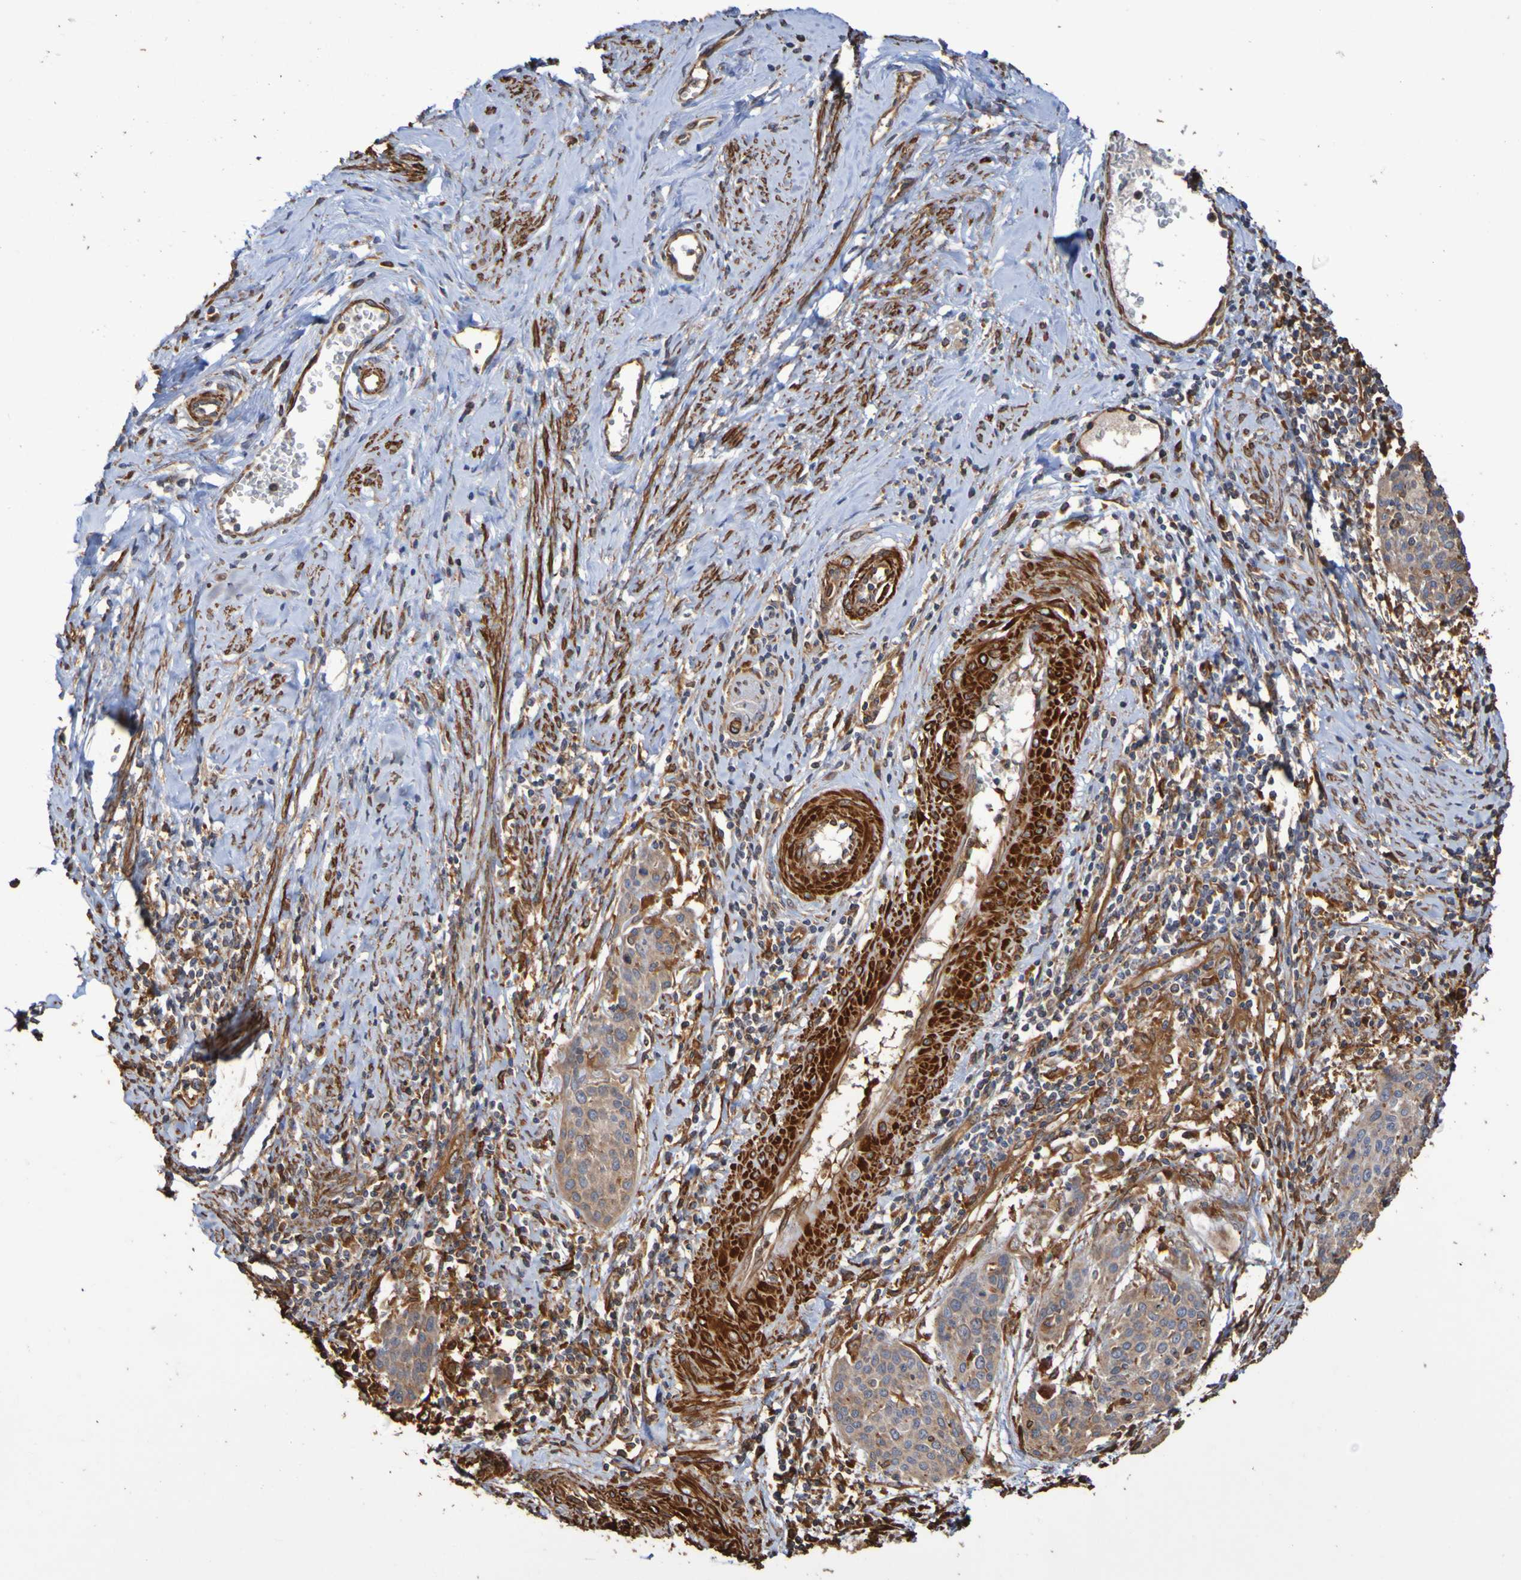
{"staining": {"intensity": "weak", "quantity": ">75%", "location": "cytoplasmic/membranous"}, "tissue": "cervical cancer", "cell_type": "Tumor cells", "image_type": "cancer", "snomed": [{"axis": "morphology", "description": "Squamous cell carcinoma, NOS"}, {"axis": "topography", "description": "Cervix"}], "caption": "High-power microscopy captured an immunohistochemistry photomicrograph of squamous cell carcinoma (cervical), revealing weak cytoplasmic/membranous expression in approximately >75% of tumor cells.", "gene": "RAB11A", "patient": {"sex": "female", "age": 38}}